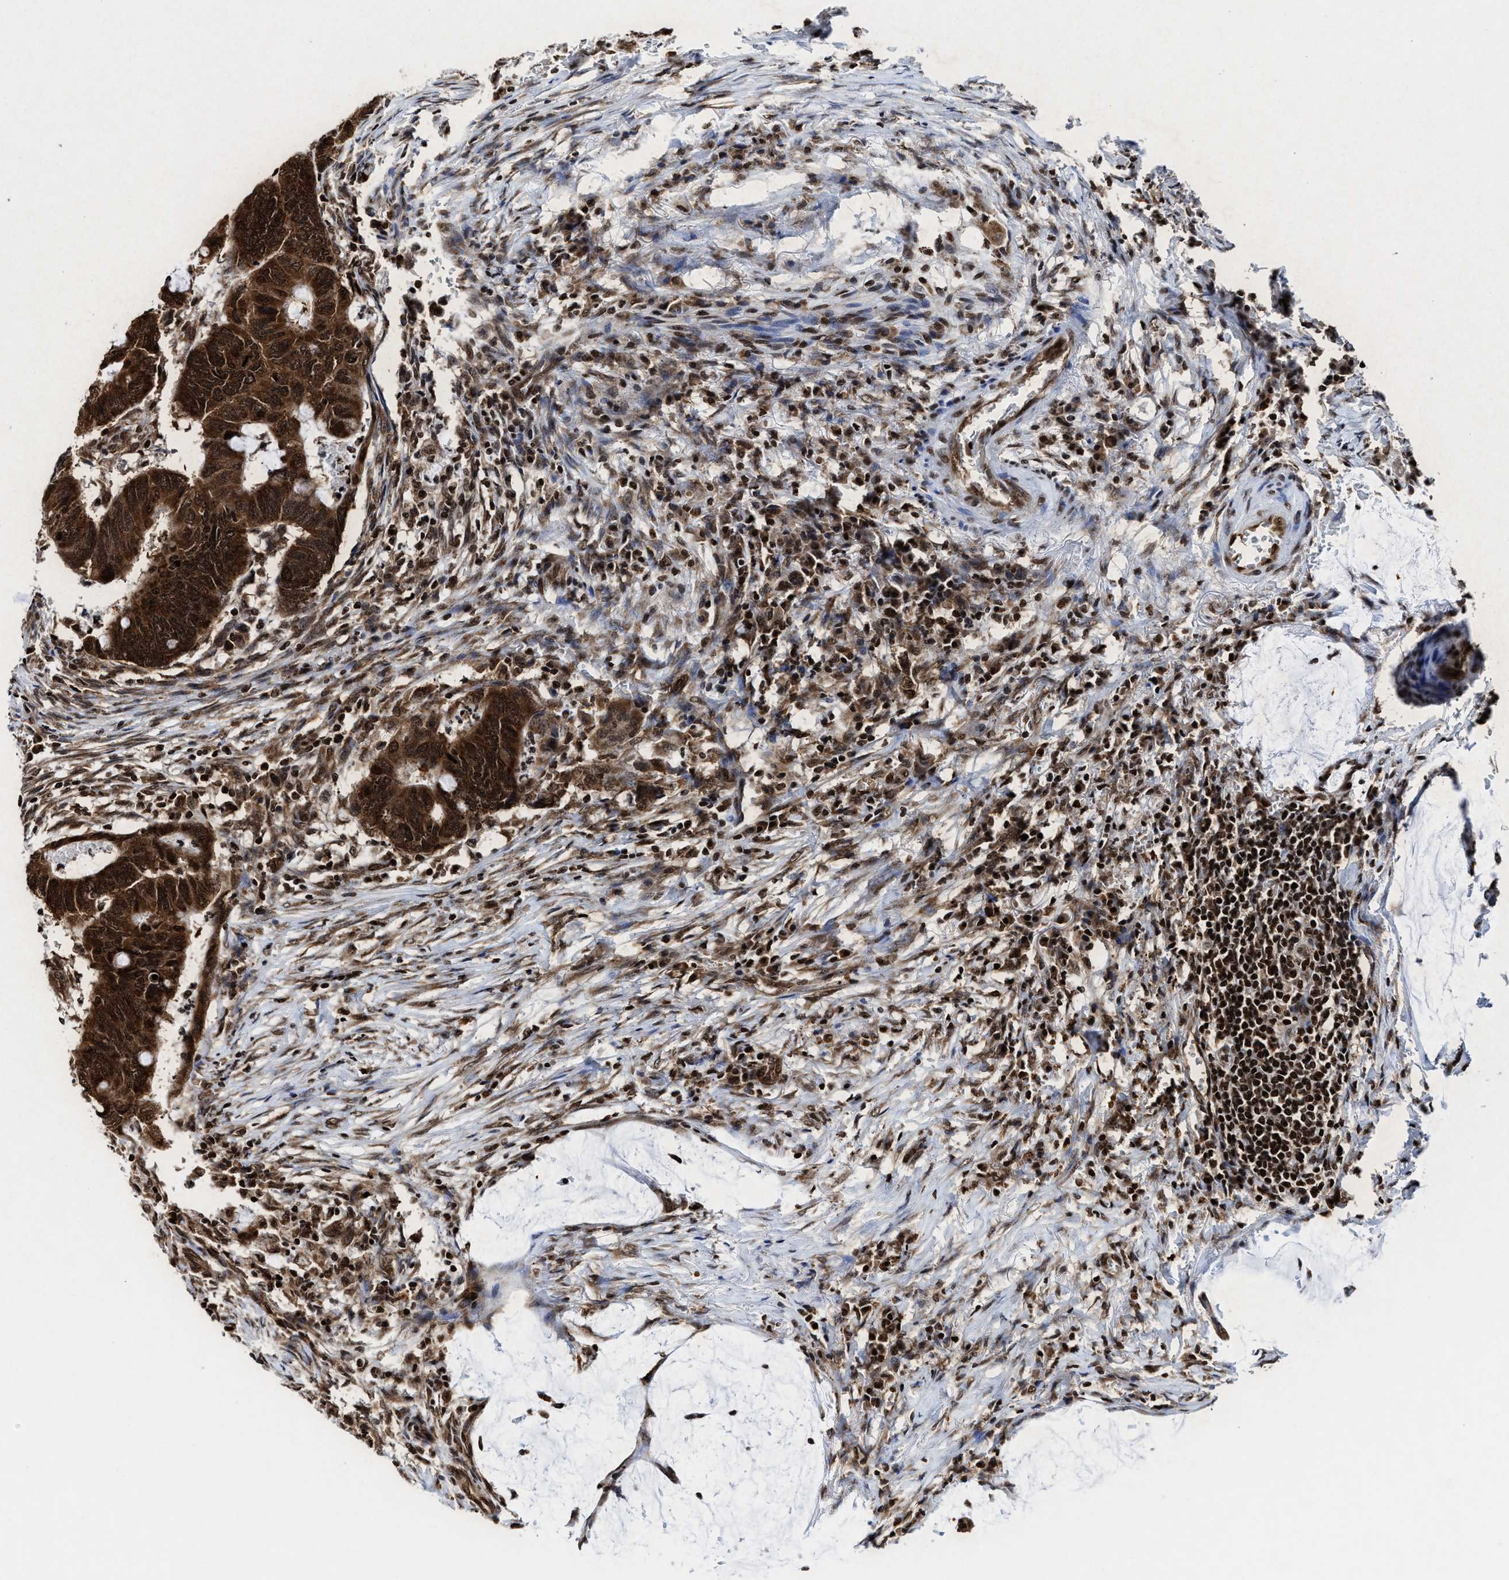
{"staining": {"intensity": "strong", "quantity": ">75%", "location": "cytoplasmic/membranous,nuclear"}, "tissue": "colorectal cancer", "cell_type": "Tumor cells", "image_type": "cancer", "snomed": [{"axis": "morphology", "description": "Normal tissue, NOS"}, {"axis": "morphology", "description": "Adenocarcinoma, NOS"}, {"axis": "topography", "description": "Rectum"}, {"axis": "topography", "description": "Peripheral nerve tissue"}], "caption": "Protein staining of colorectal cancer (adenocarcinoma) tissue shows strong cytoplasmic/membranous and nuclear staining in about >75% of tumor cells.", "gene": "ALYREF", "patient": {"sex": "male", "age": 92}}